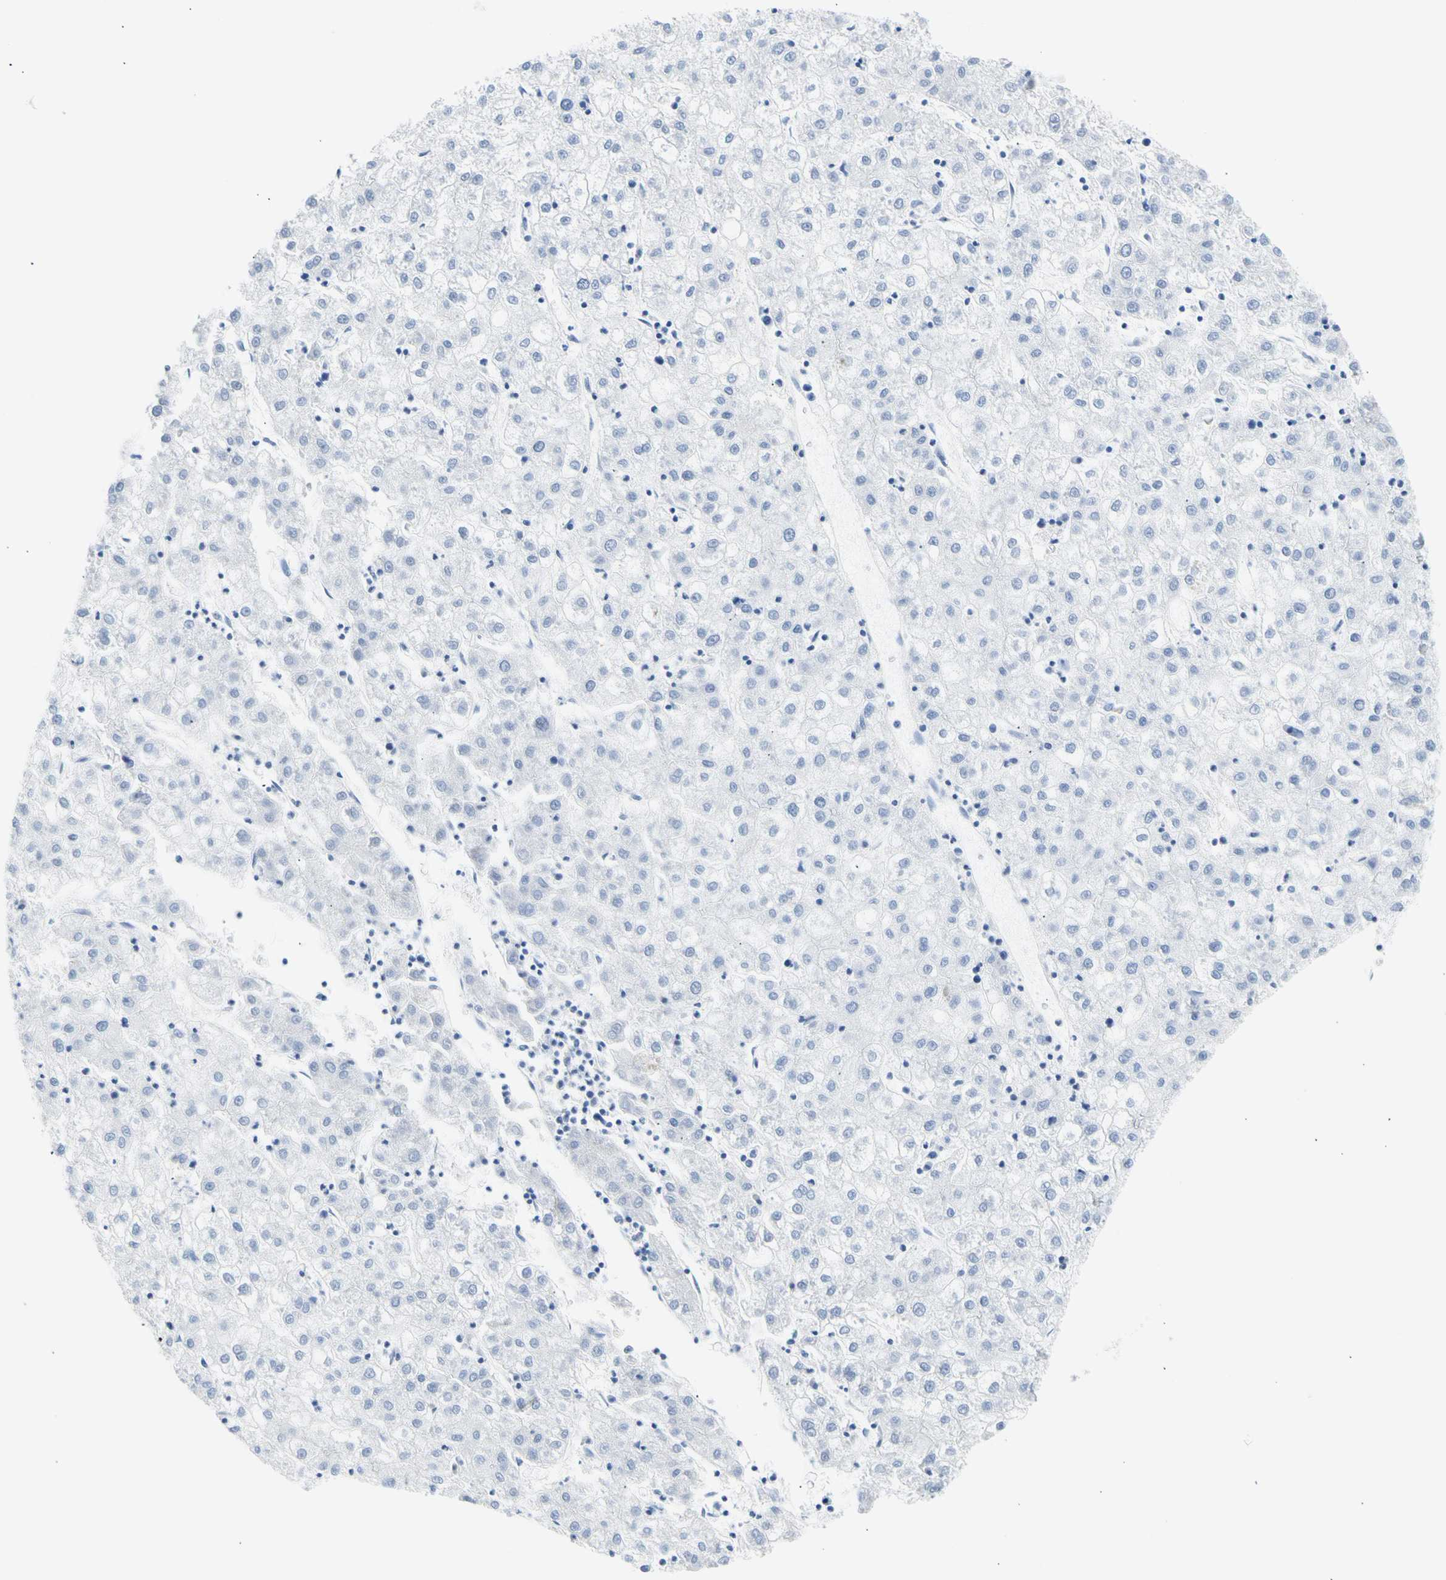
{"staining": {"intensity": "negative", "quantity": "none", "location": "none"}, "tissue": "liver cancer", "cell_type": "Tumor cells", "image_type": "cancer", "snomed": [{"axis": "morphology", "description": "Carcinoma, Hepatocellular, NOS"}, {"axis": "topography", "description": "Liver"}], "caption": "The image displays no staining of tumor cells in hepatocellular carcinoma (liver).", "gene": "CEL", "patient": {"sex": "male", "age": 72}}